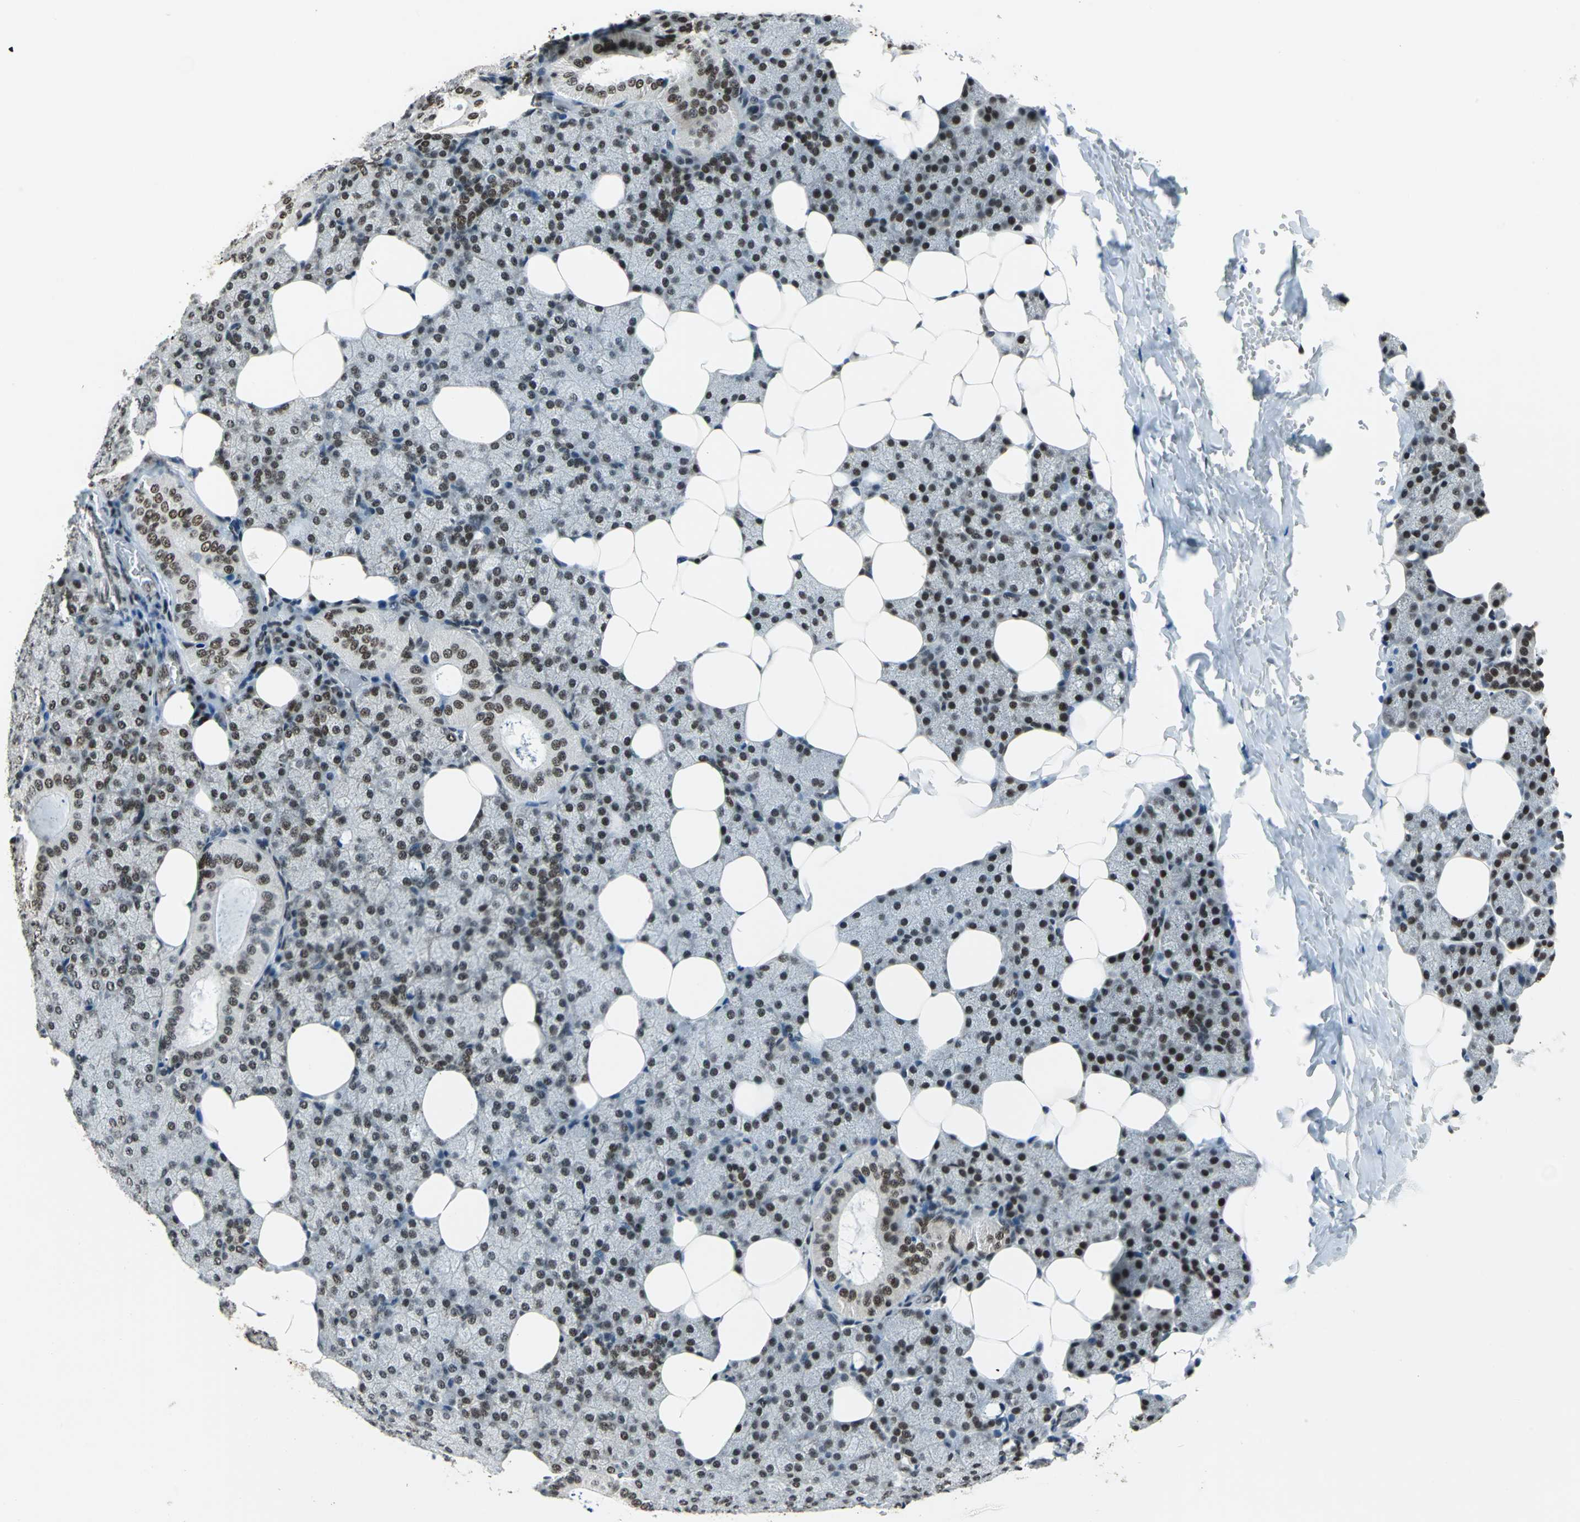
{"staining": {"intensity": "moderate", "quantity": "25%-75%", "location": "nuclear"}, "tissue": "salivary gland", "cell_type": "Glandular cells", "image_type": "normal", "snomed": [{"axis": "morphology", "description": "Normal tissue, NOS"}, {"axis": "topography", "description": "Lymph node"}, {"axis": "topography", "description": "Salivary gland"}], "caption": "Immunohistochemistry (IHC) micrograph of unremarkable salivary gland: human salivary gland stained using immunohistochemistry reveals medium levels of moderate protein expression localized specifically in the nuclear of glandular cells, appearing as a nuclear brown color.", "gene": "BCLAF1", "patient": {"sex": "male", "age": 8}}